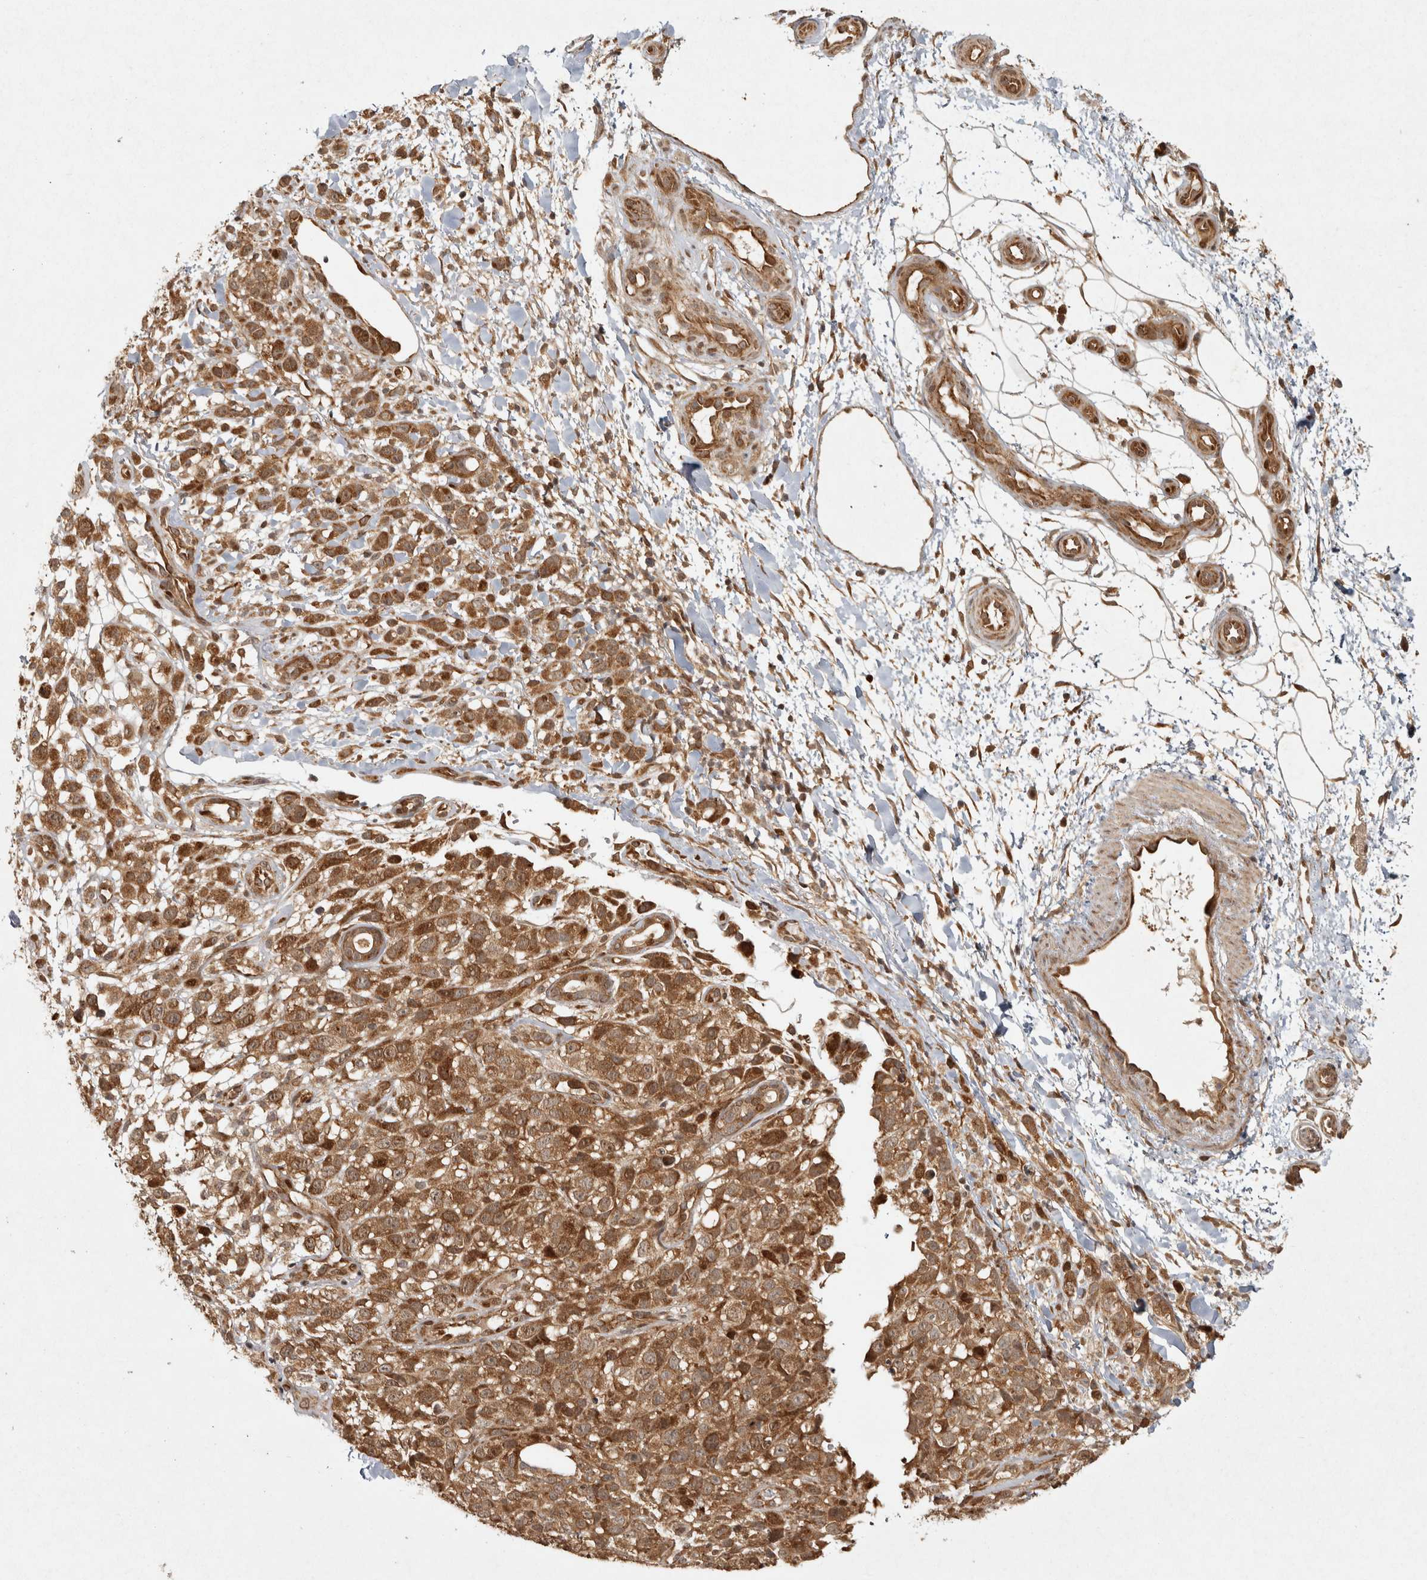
{"staining": {"intensity": "moderate", "quantity": ">75%", "location": "cytoplasmic/membranous"}, "tissue": "melanoma", "cell_type": "Tumor cells", "image_type": "cancer", "snomed": [{"axis": "morphology", "description": "Malignant melanoma, Metastatic site"}, {"axis": "topography", "description": "Skin"}], "caption": "Protein staining reveals moderate cytoplasmic/membranous staining in about >75% of tumor cells in melanoma.", "gene": "CAMSAP2", "patient": {"sex": "female", "age": 72}}